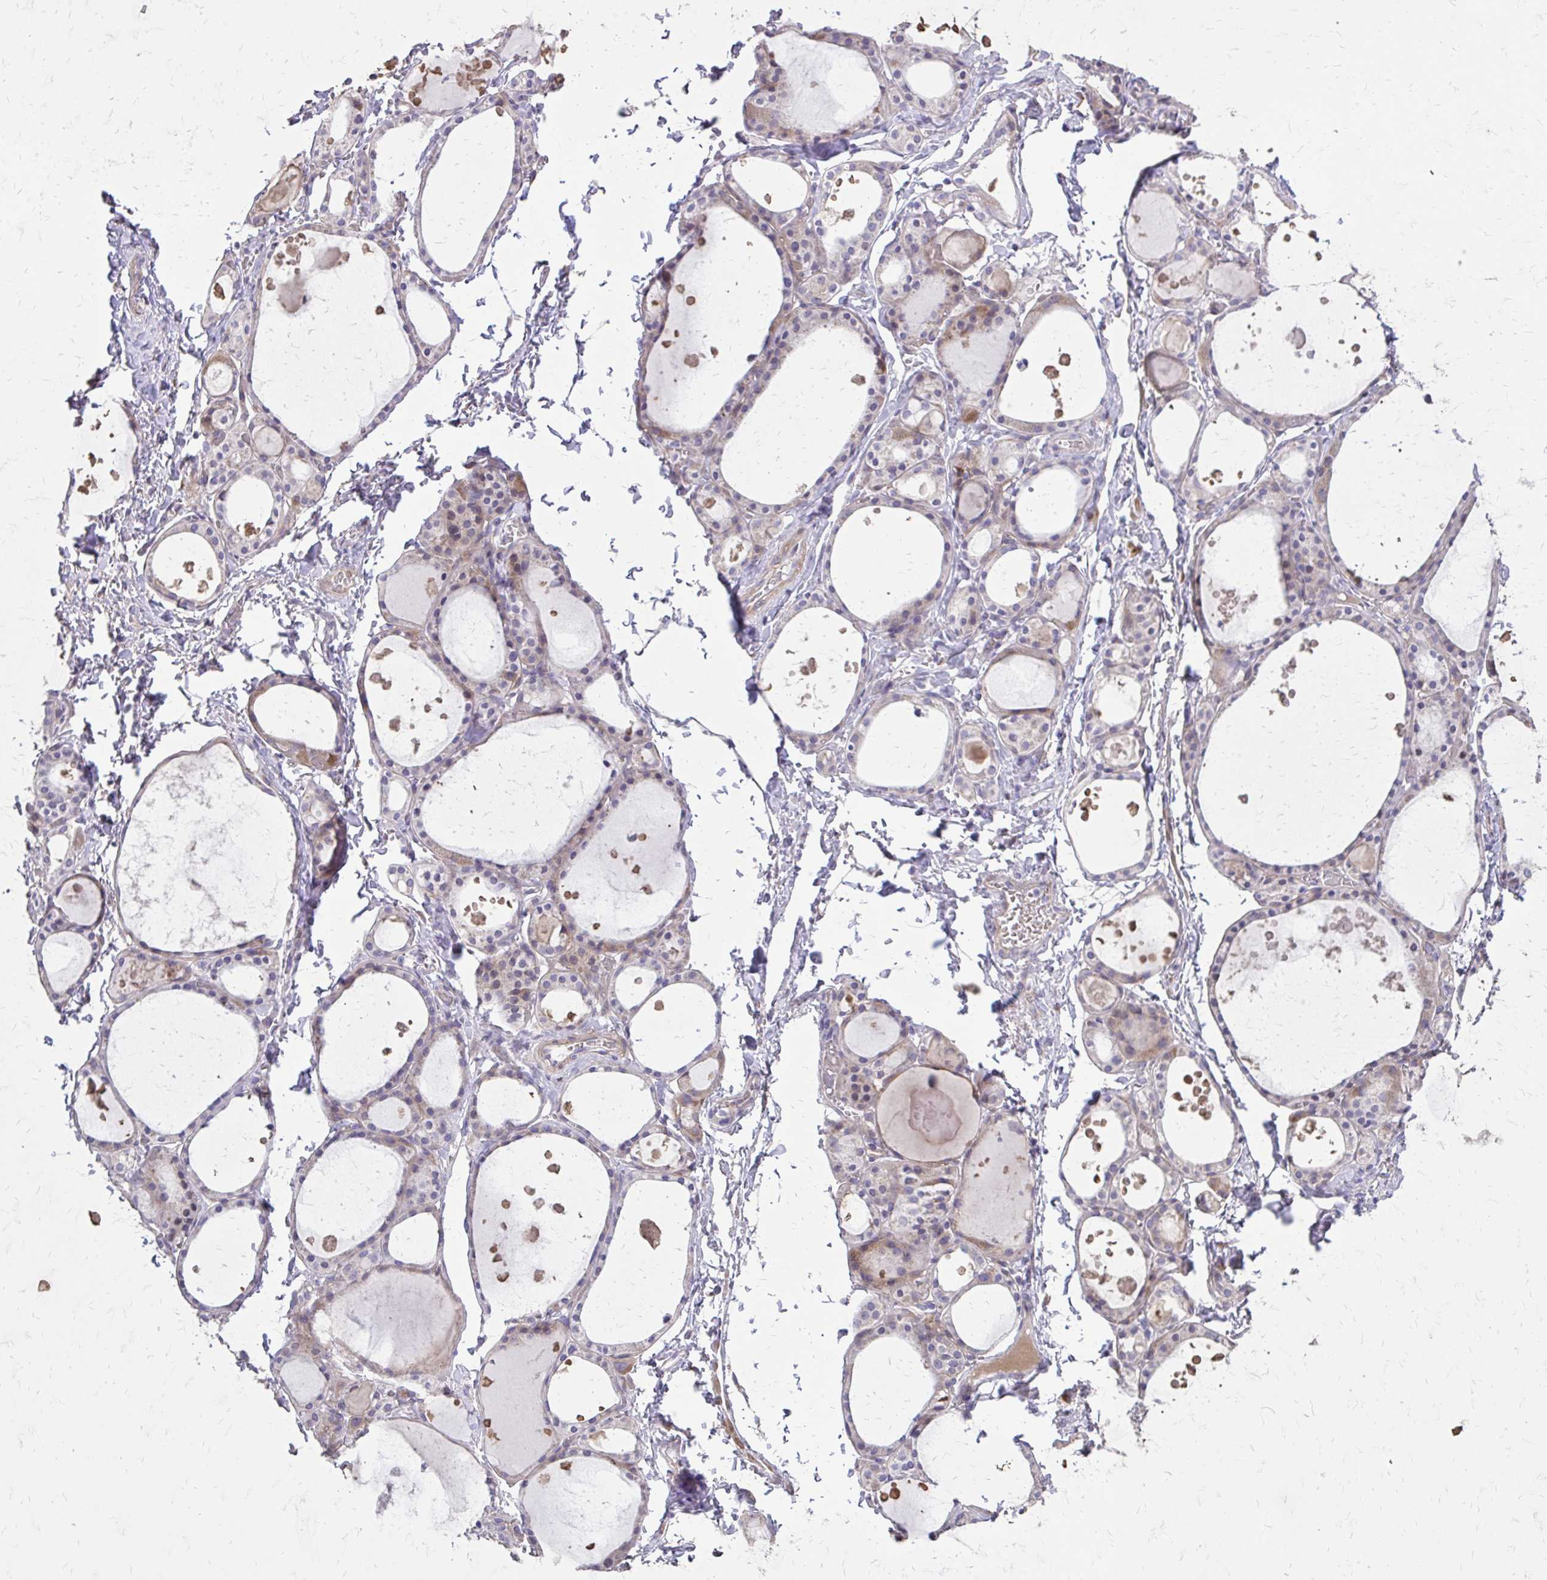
{"staining": {"intensity": "weak", "quantity": "<25%", "location": "cytoplasmic/membranous"}, "tissue": "thyroid gland", "cell_type": "Glandular cells", "image_type": "normal", "snomed": [{"axis": "morphology", "description": "Normal tissue, NOS"}, {"axis": "topography", "description": "Thyroid gland"}], "caption": "Glandular cells show no significant protein expression in unremarkable thyroid gland.", "gene": "MYORG", "patient": {"sex": "male", "age": 68}}